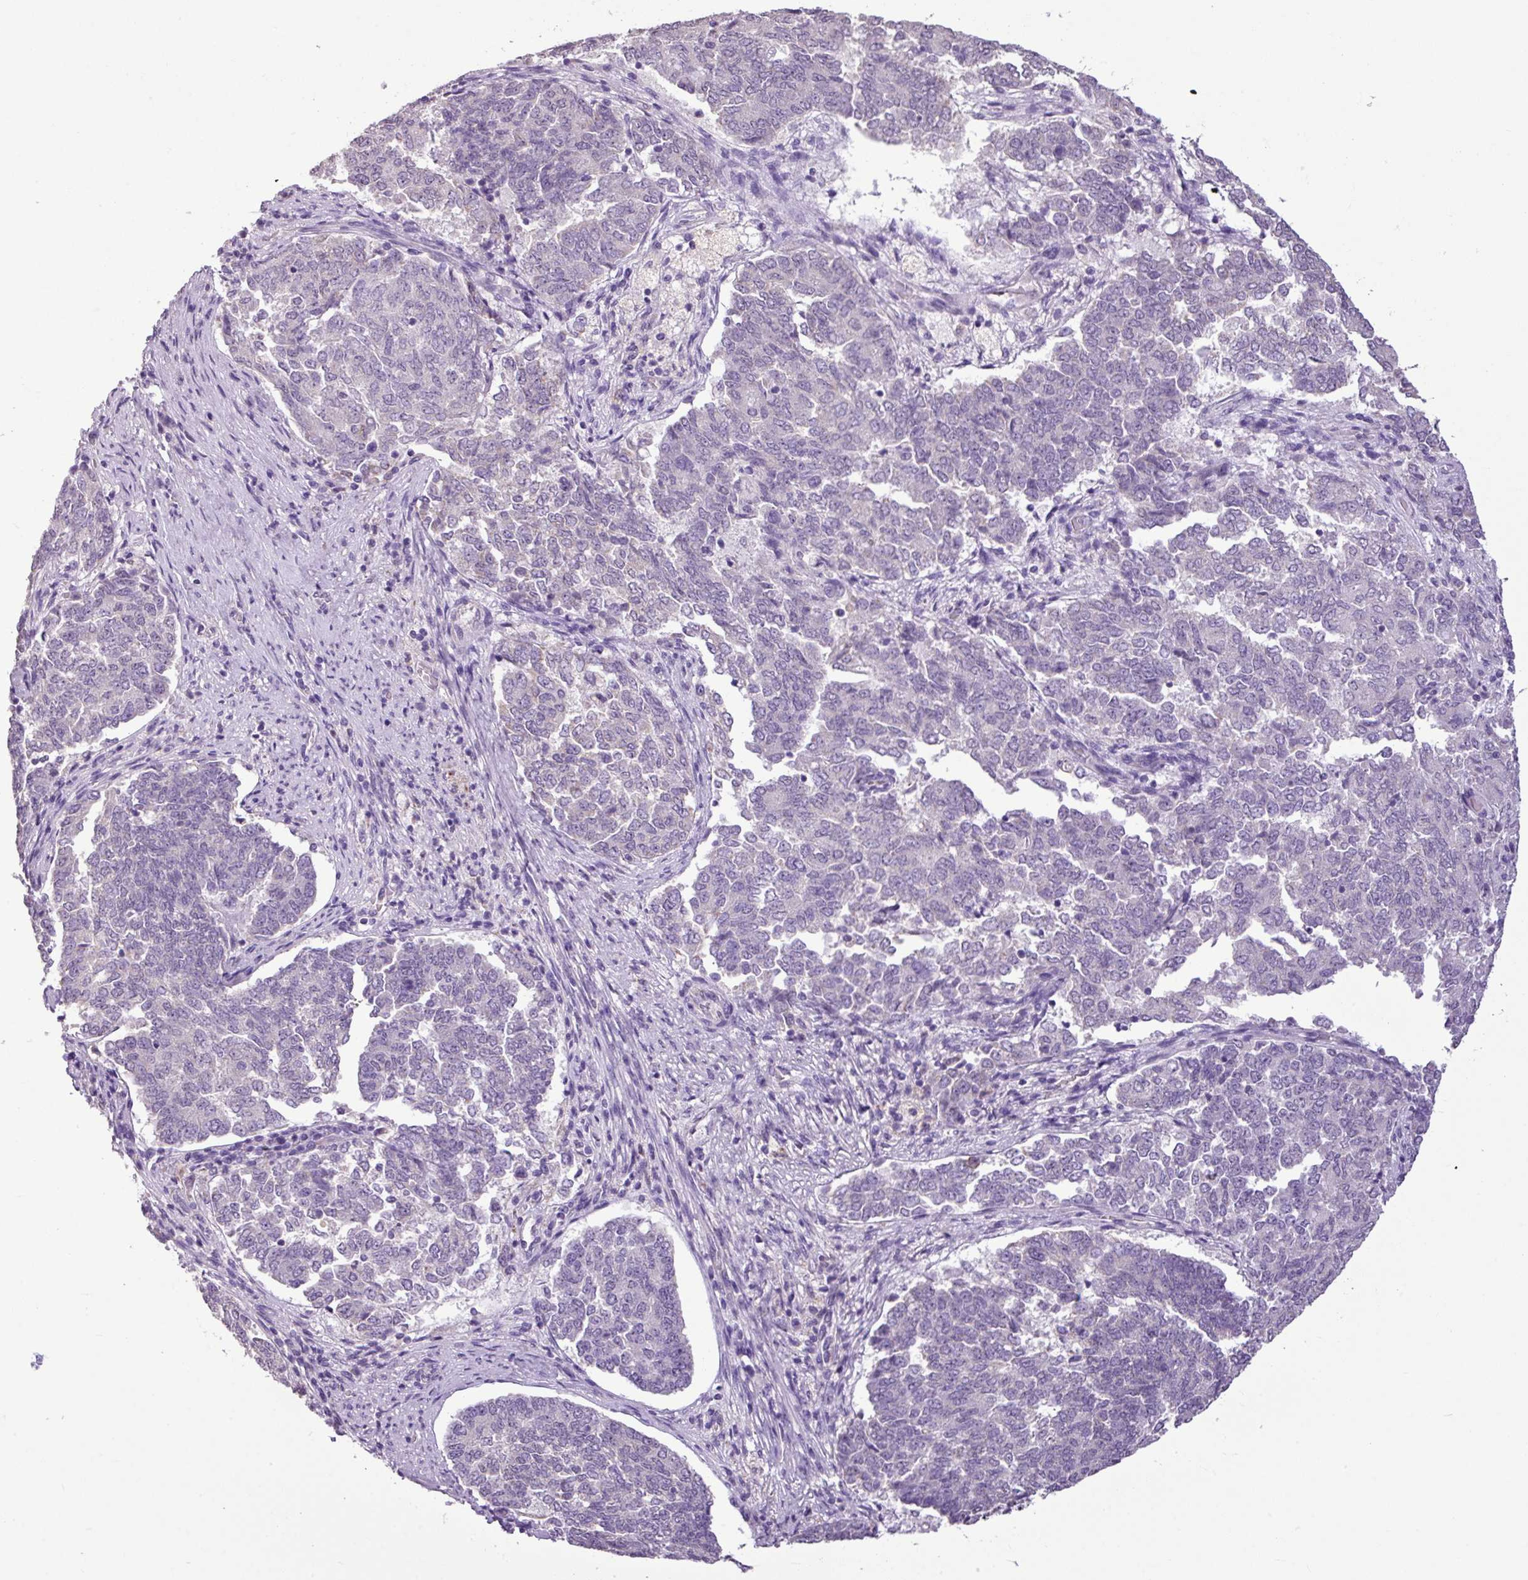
{"staining": {"intensity": "negative", "quantity": "none", "location": "none"}, "tissue": "endometrial cancer", "cell_type": "Tumor cells", "image_type": "cancer", "snomed": [{"axis": "morphology", "description": "Adenocarcinoma, NOS"}, {"axis": "topography", "description": "Endometrium"}], "caption": "This is a photomicrograph of immunohistochemistry staining of endometrial adenocarcinoma, which shows no positivity in tumor cells. (Stains: DAB immunohistochemistry with hematoxylin counter stain, Microscopy: brightfield microscopy at high magnification).", "gene": "ALDH2", "patient": {"sex": "female", "age": 80}}